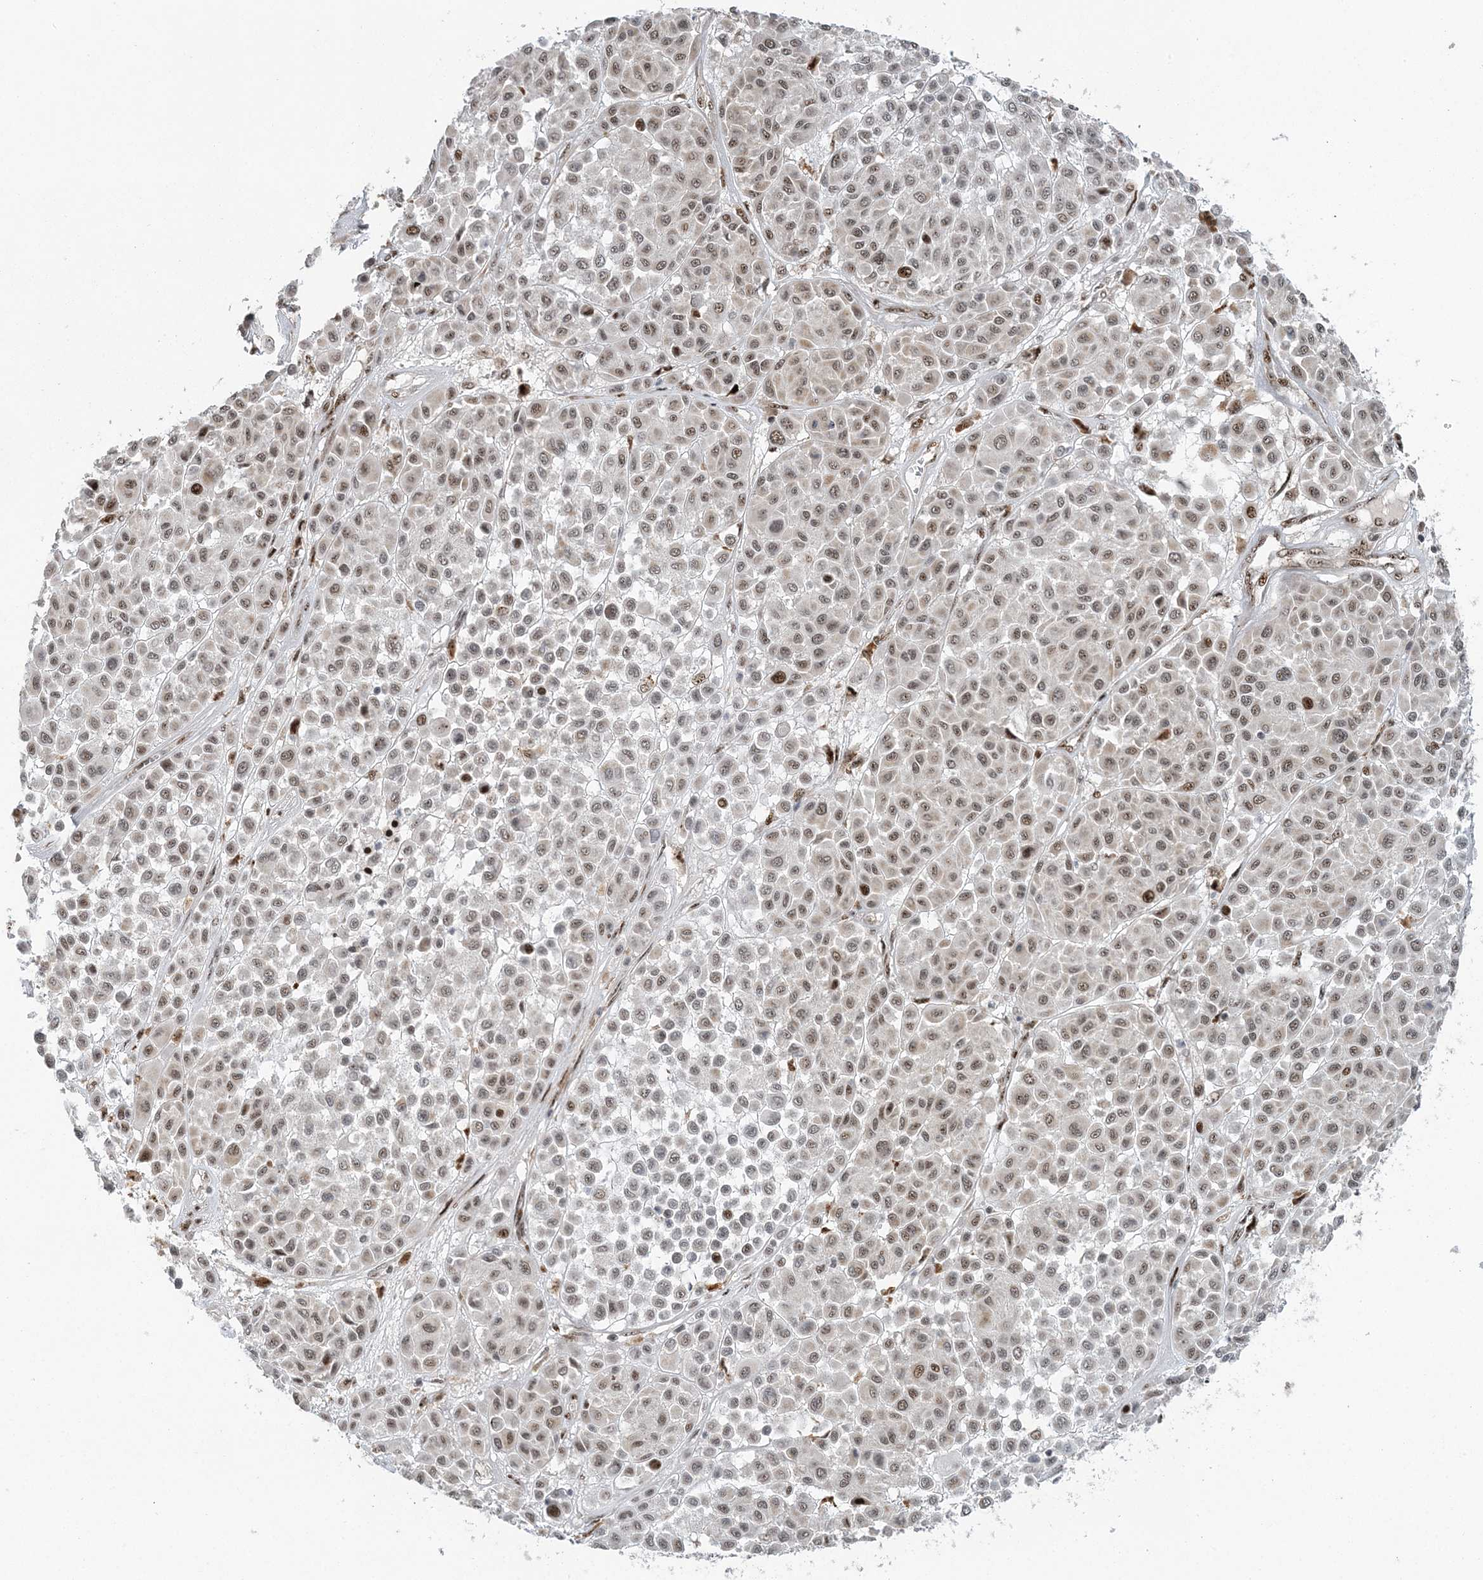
{"staining": {"intensity": "moderate", "quantity": ">75%", "location": "nuclear"}, "tissue": "melanoma", "cell_type": "Tumor cells", "image_type": "cancer", "snomed": [{"axis": "morphology", "description": "Malignant melanoma, Metastatic site"}, {"axis": "topography", "description": "Soft tissue"}], "caption": "This micrograph exhibits immunohistochemistry staining of human malignant melanoma (metastatic site), with medium moderate nuclear expression in about >75% of tumor cells.", "gene": "CWC22", "patient": {"sex": "male", "age": 41}}